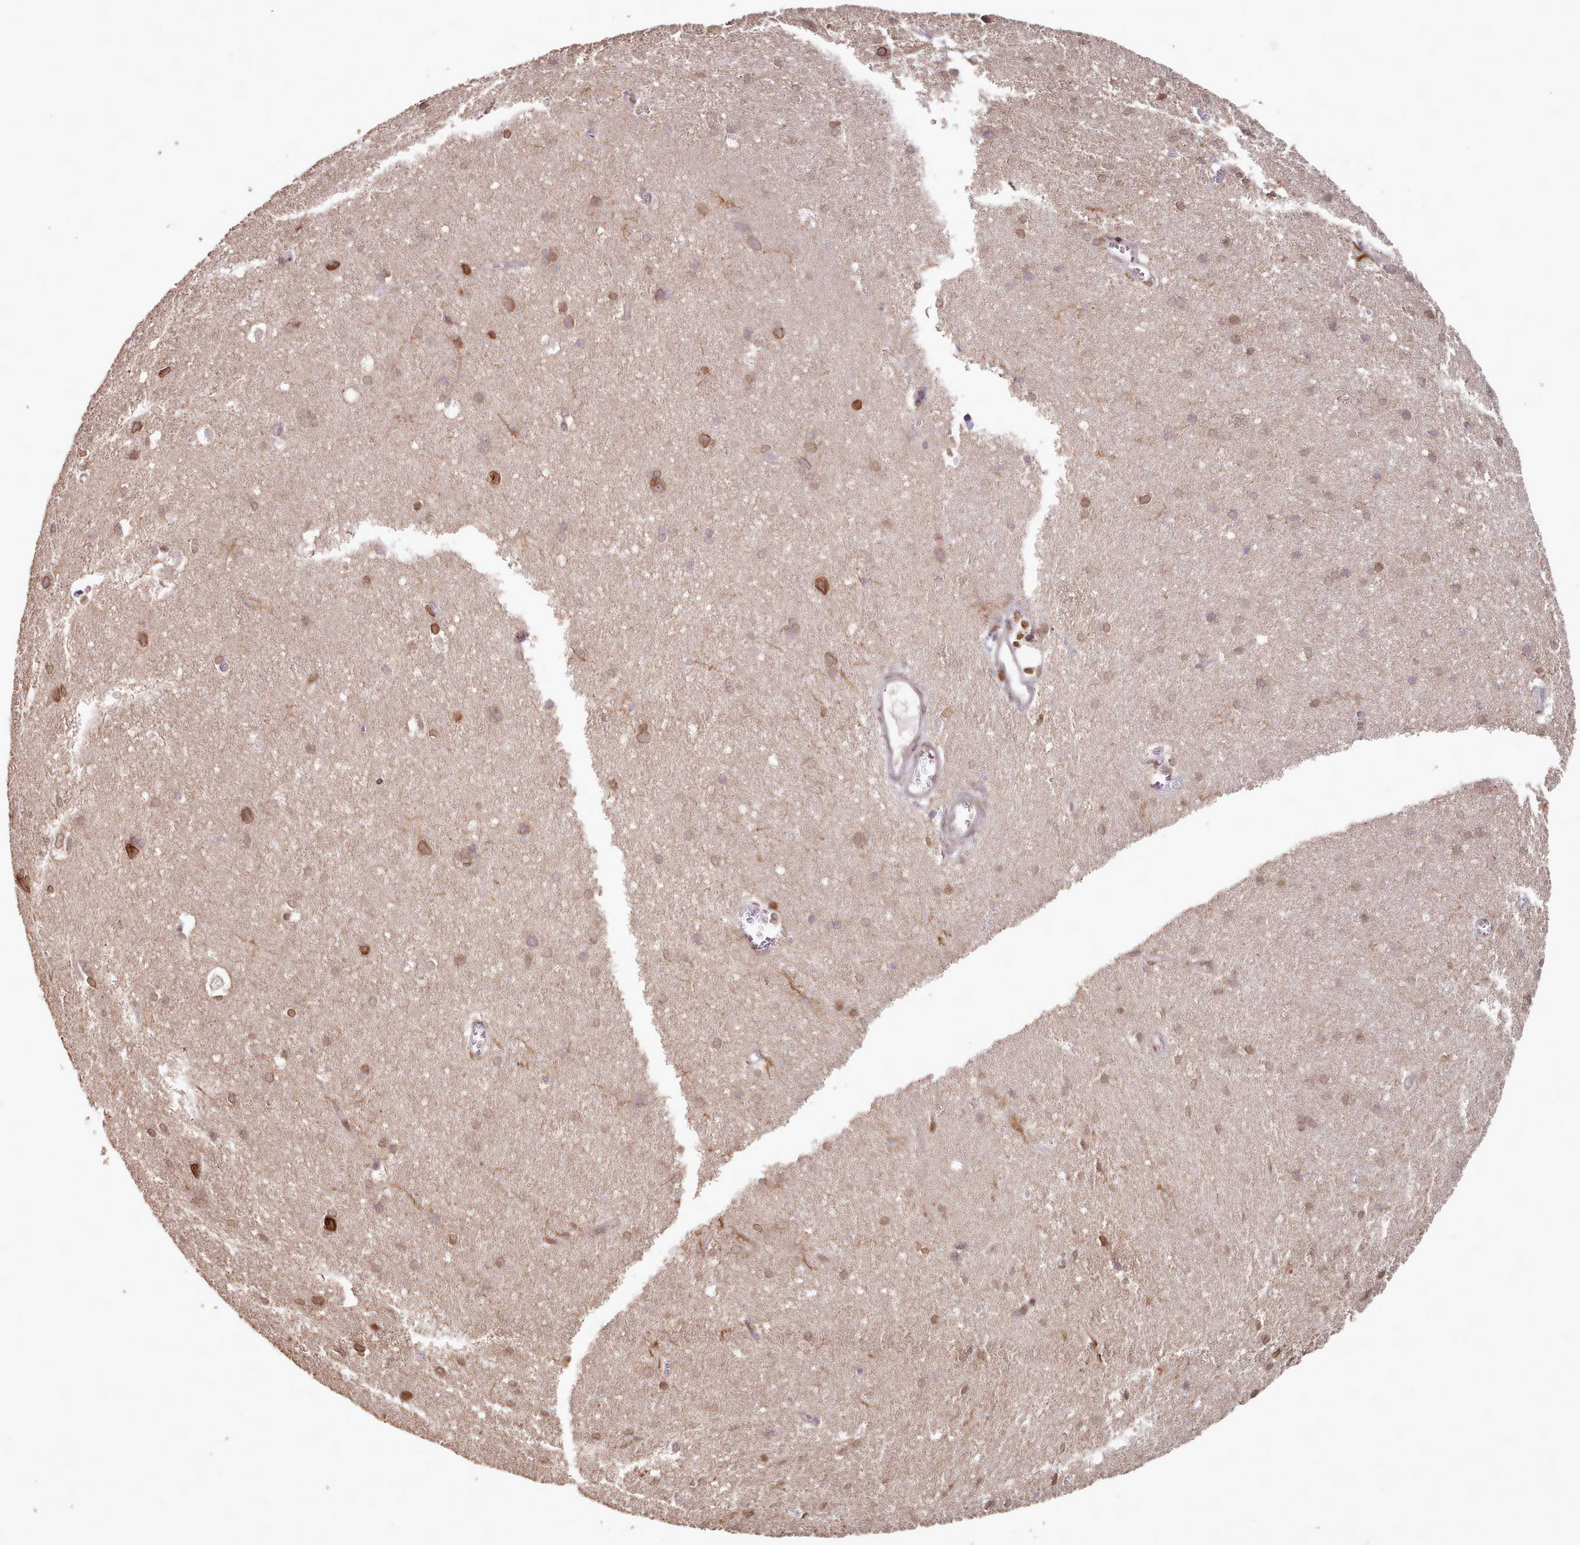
{"staining": {"intensity": "negative", "quantity": "none", "location": "none"}, "tissue": "cerebral cortex", "cell_type": "Endothelial cells", "image_type": "normal", "snomed": [{"axis": "morphology", "description": "Normal tissue, NOS"}, {"axis": "topography", "description": "Cerebral cortex"}], "caption": "Immunohistochemistry (IHC) of unremarkable cerebral cortex shows no staining in endothelial cells.", "gene": "TOR1AIP1", "patient": {"sex": "male", "age": 54}}